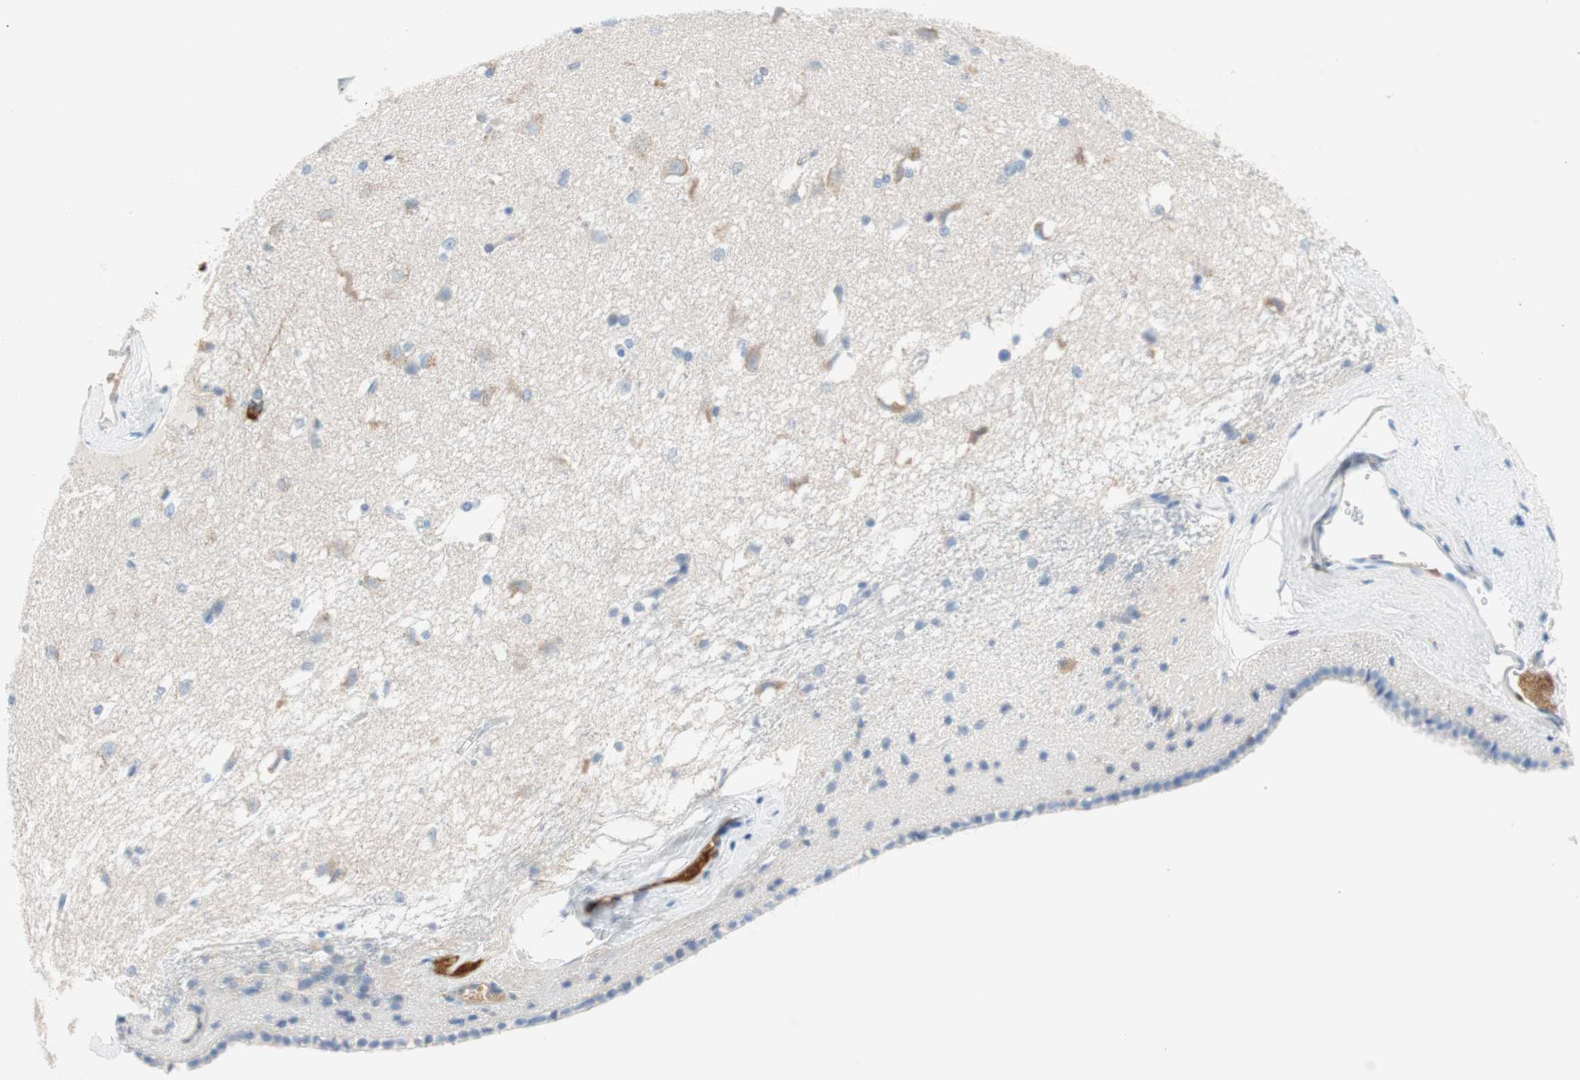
{"staining": {"intensity": "negative", "quantity": "none", "location": "none"}, "tissue": "caudate", "cell_type": "Glial cells", "image_type": "normal", "snomed": [{"axis": "morphology", "description": "Normal tissue, NOS"}, {"axis": "topography", "description": "Lateral ventricle wall"}], "caption": "IHC histopathology image of unremarkable caudate: human caudate stained with DAB (3,3'-diaminobenzidine) reveals no significant protein expression in glial cells. (Immunohistochemistry, brightfield microscopy, high magnification).", "gene": "RBP4", "patient": {"sex": "female", "age": 19}}